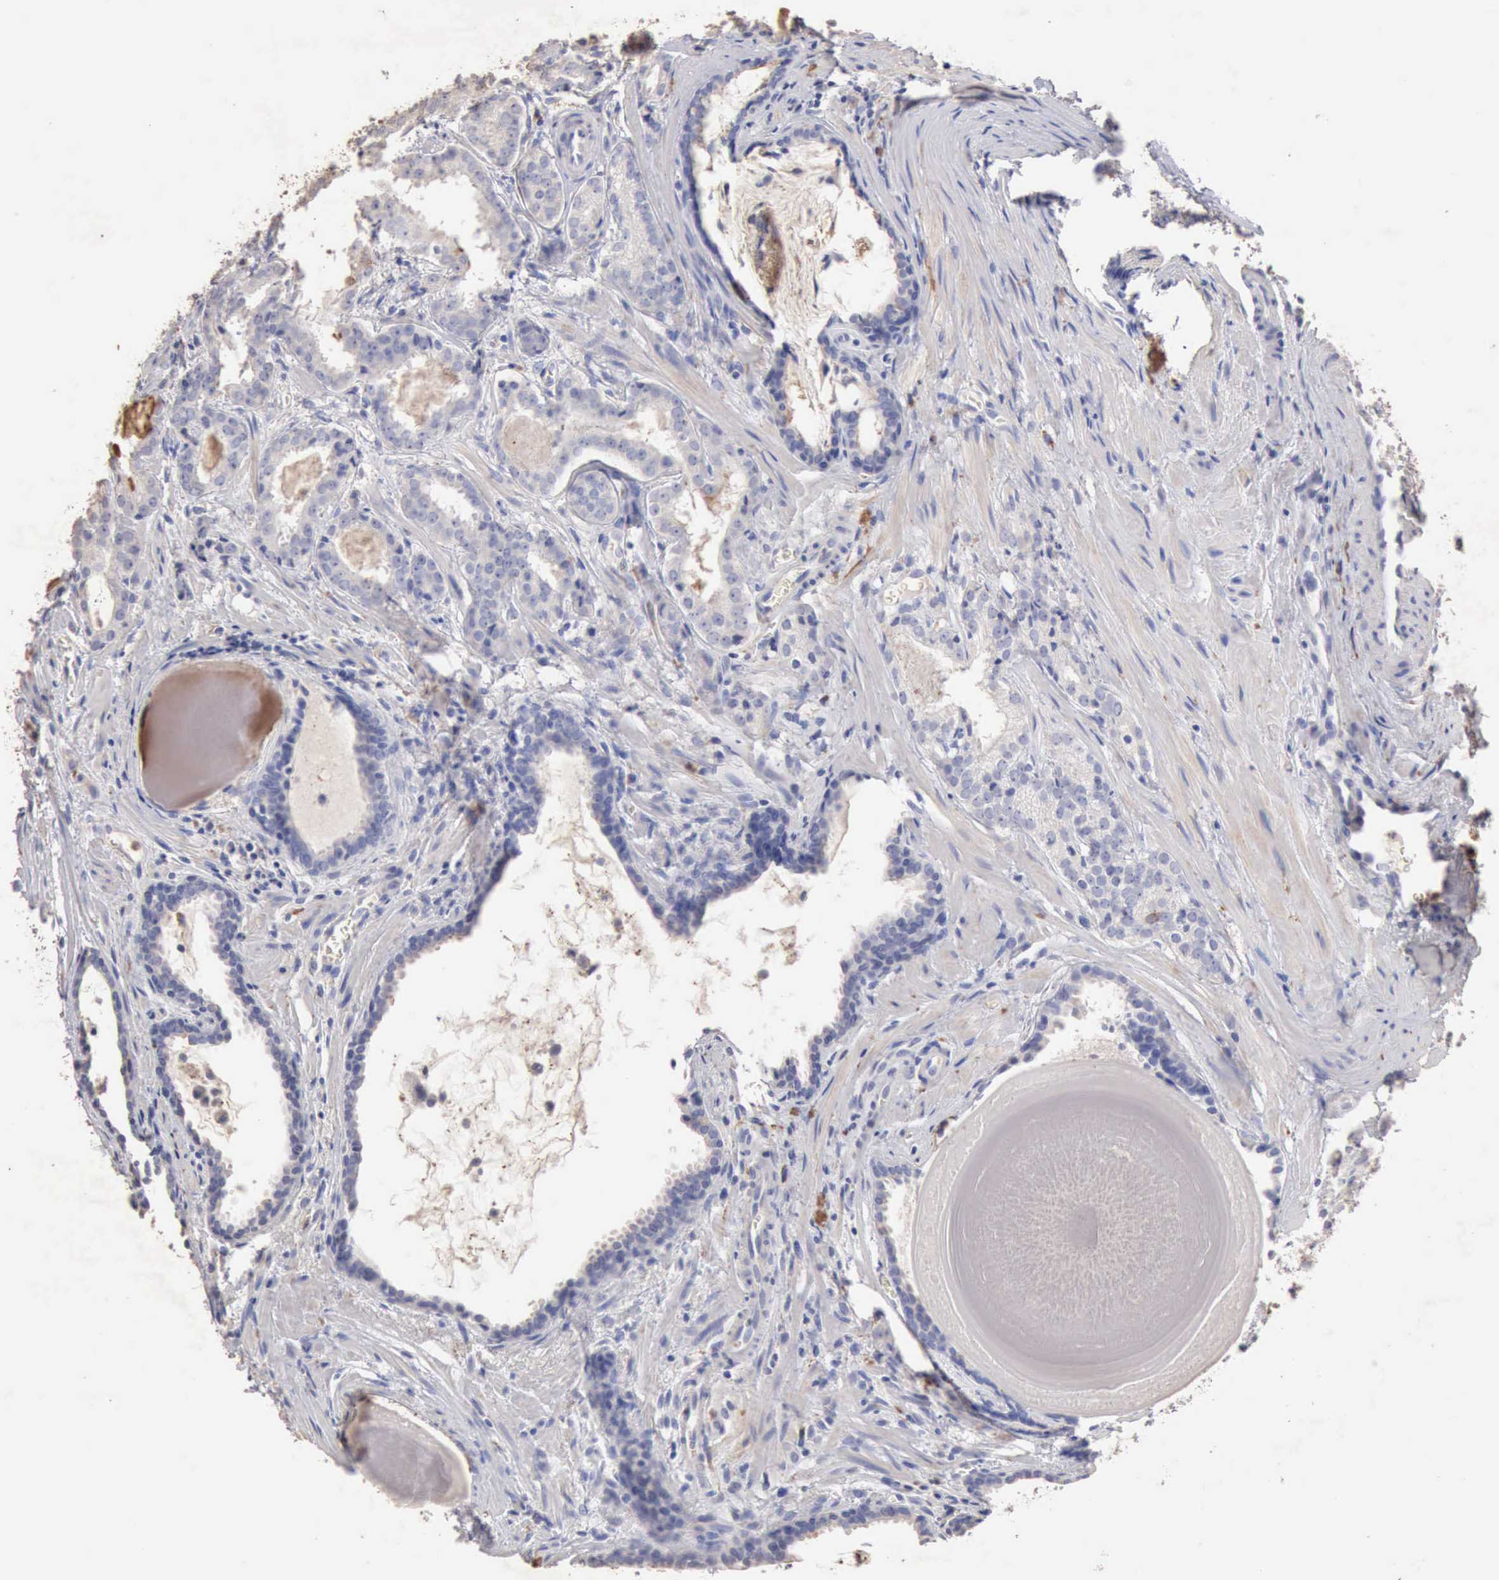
{"staining": {"intensity": "negative", "quantity": "none", "location": "none"}, "tissue": "prostate cancer", "cell_type": "Tumor cells", "image_type": "cancer", "snomed": [{"axis": "morphology", "description": "Adenocarcinoma, Medium grade"}, {"axis": "topography", "description": "Prostate"}], "caption": "Medium-grade adenocarcinoma (prostate) was stained to show a protein in brown. There is no significant expression in tumor cells.", "gene": "KRT6B", "patient": {"sex": "male", "age": 64}}